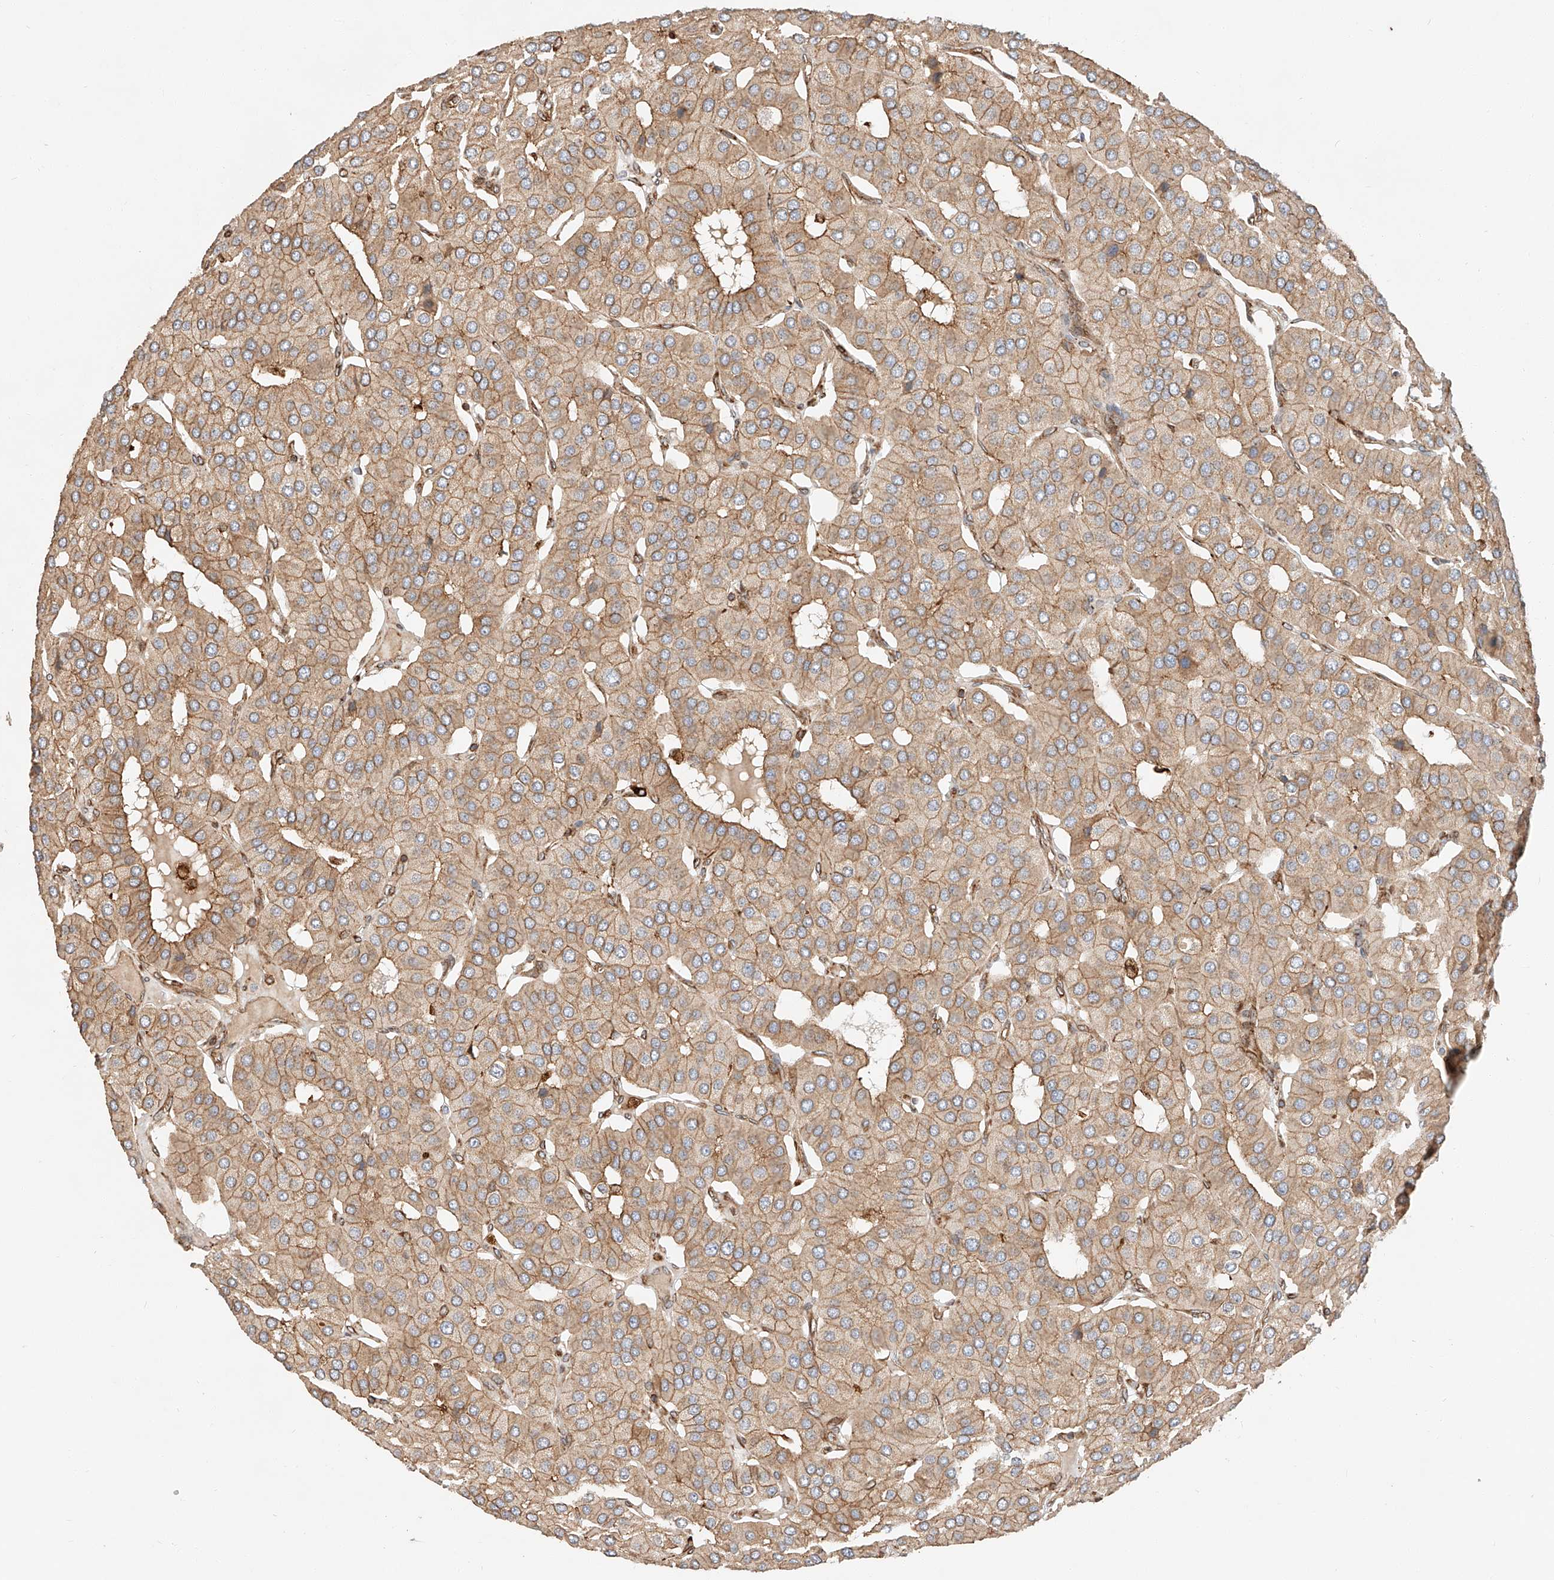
{"staining": {"intensity": "moderate", "quantity": ">75%", "location": "cytoplasmic/membranous"}, "tissue": "parathyroid gland", "cell_type": "Glandular cells", "image_type": "normal", "snomed": [{"axis": "morphology", "description": "Normal tissue, NOS"}, {"axis": "morphology", "description": "Adenoma, NOS"}, {"axis": "topography", "description": "Parathyroid gland"}], "caption": "Protein expression analysis of benign parathyroid gland displays moderate cytoplasmic/membranous staining in about >75% of glandular cells.", "gene": "ZNF84", "patient": {"sex": "female", "age": 86}}